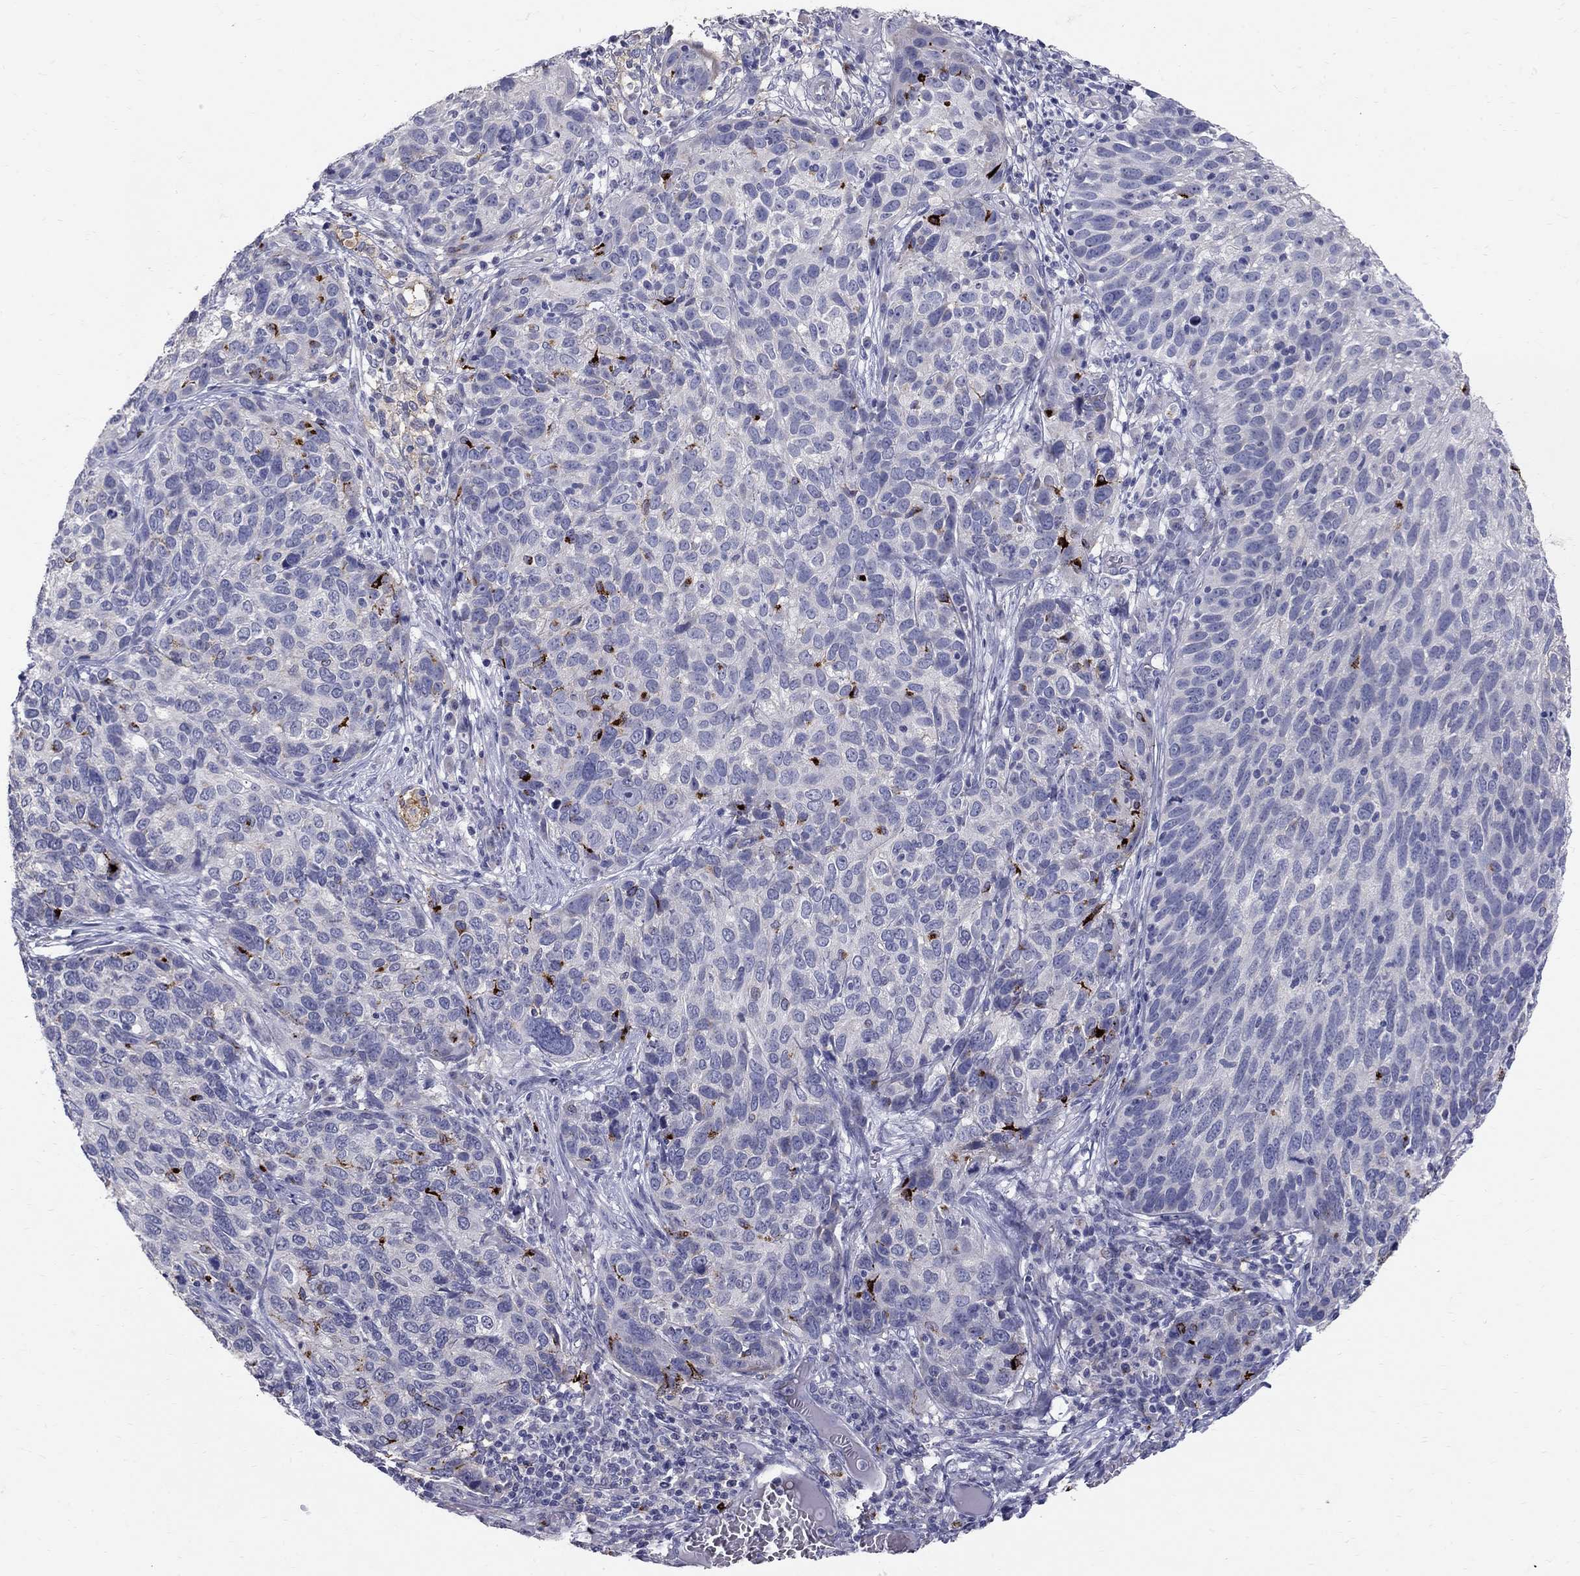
{"staining": {"intensity": "negative", "quantity": "none", "location": "none"}, "tissue": "skin cancer", "cell_type": "Tumor cells", "image_type": "cancer", "snomed": [{"axis": "morphology", "description": "Squamous cell carcinoma, NOS"}, {"axis": "topography", "description": "Skin"}], "caption": "Human skin squamous cell carcinoma stained for a protein using IHC displays no positivity in tumor cells.", "gene": "TP53TG5", "patient": {"sex": "male", "age": 92}}